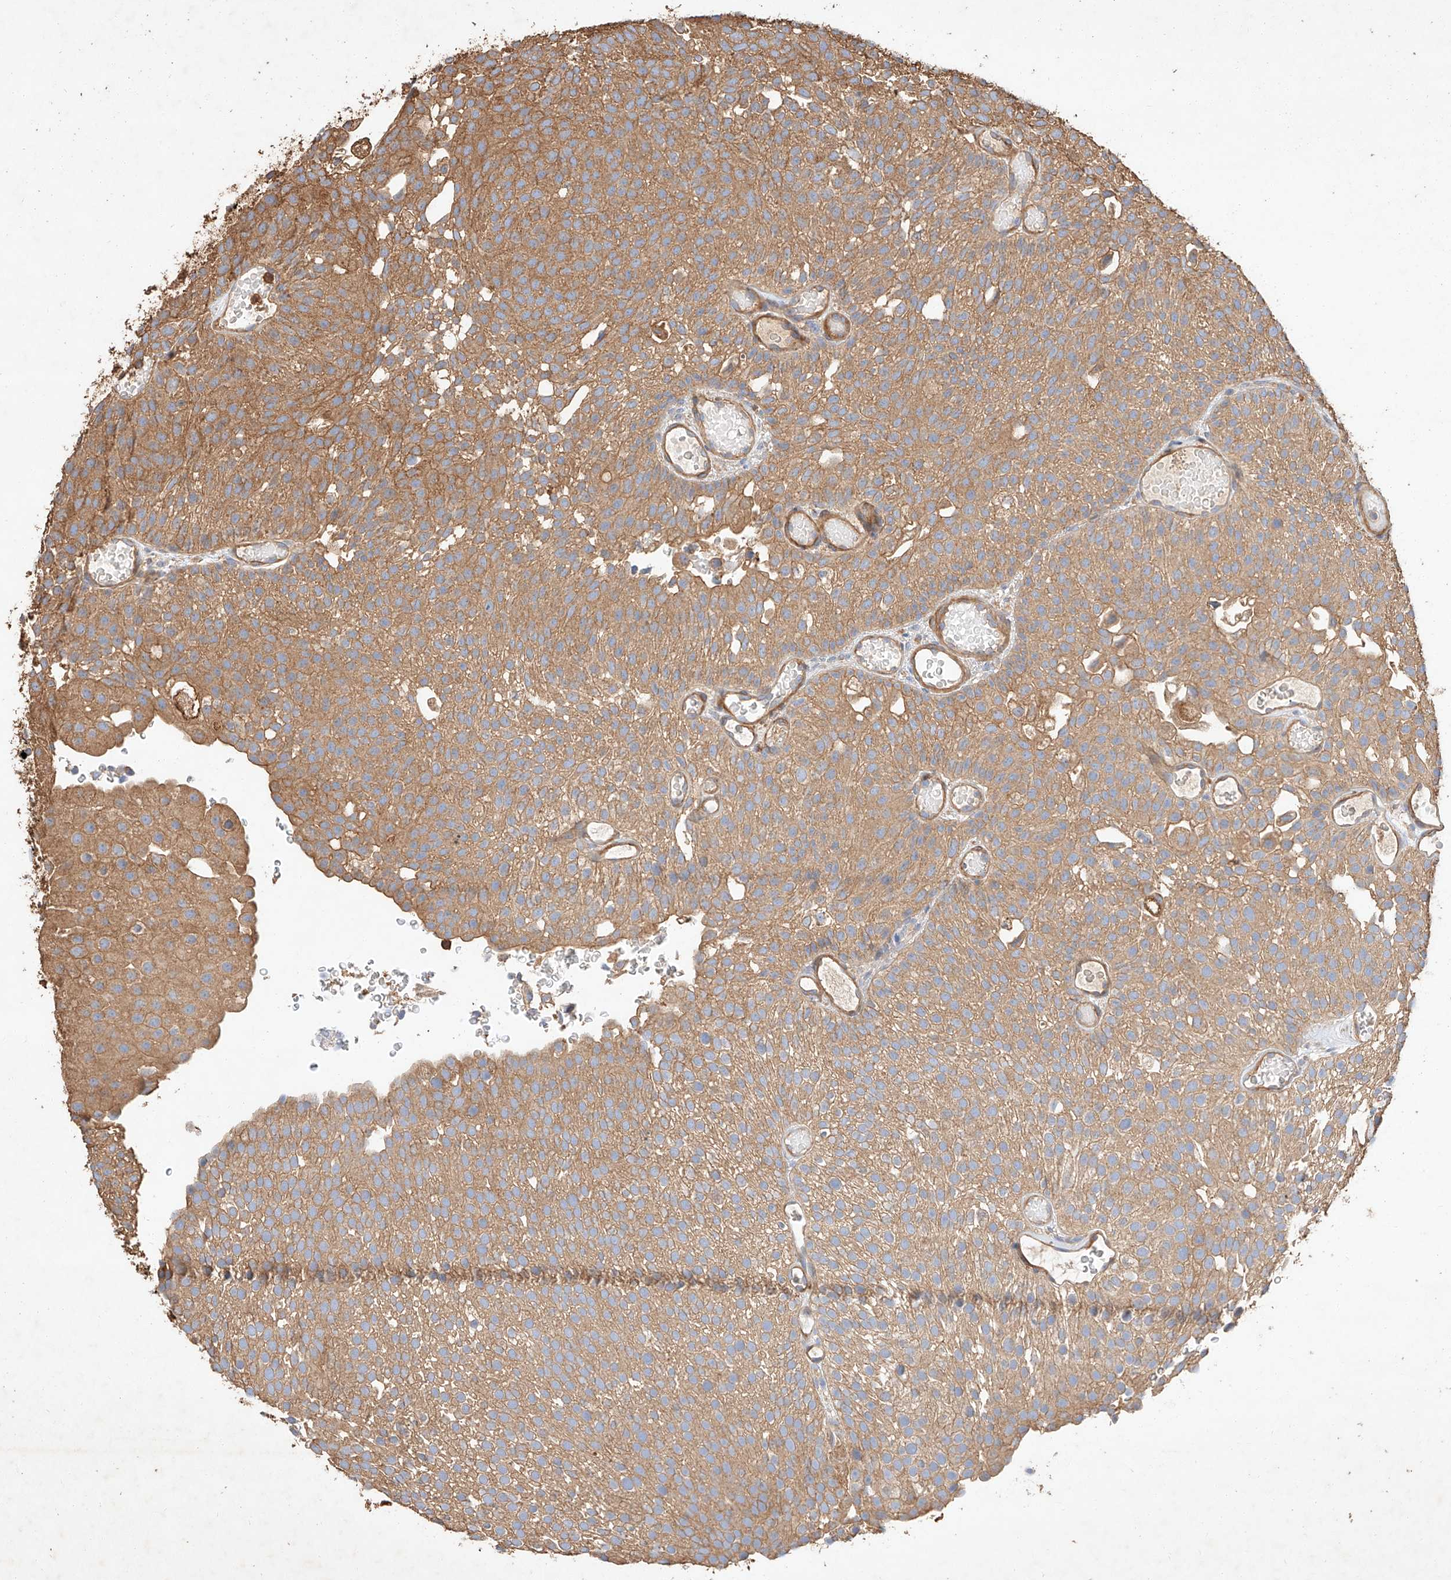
{"staining": {"intensity": "moderate", "quantity": ">75%", "location": "cytoplasmic/membranous"}, "tissue": "urothelial cancer", "cell_type": "Tumor cells", "image_type": "cancer", "snomed": [{"axis": "morphology", "description": "Urothelial carcinoma, Low grade"}, {"axis": "topography", "description": "Urinary bladder"}], "caption": "IHC micrograph of neoplastic tissue: low-grade urothelial carcinoma stained using immunohistochemistry (IHC) demonstrates medium levels of moderate protein expression localized specifically in the cytoplasmic/membranous of tumor cells, appearing as a cytoplasmic/membranous brown color.", "gene": "GHDC", "patient": {"sex": "male", "age": 78}}